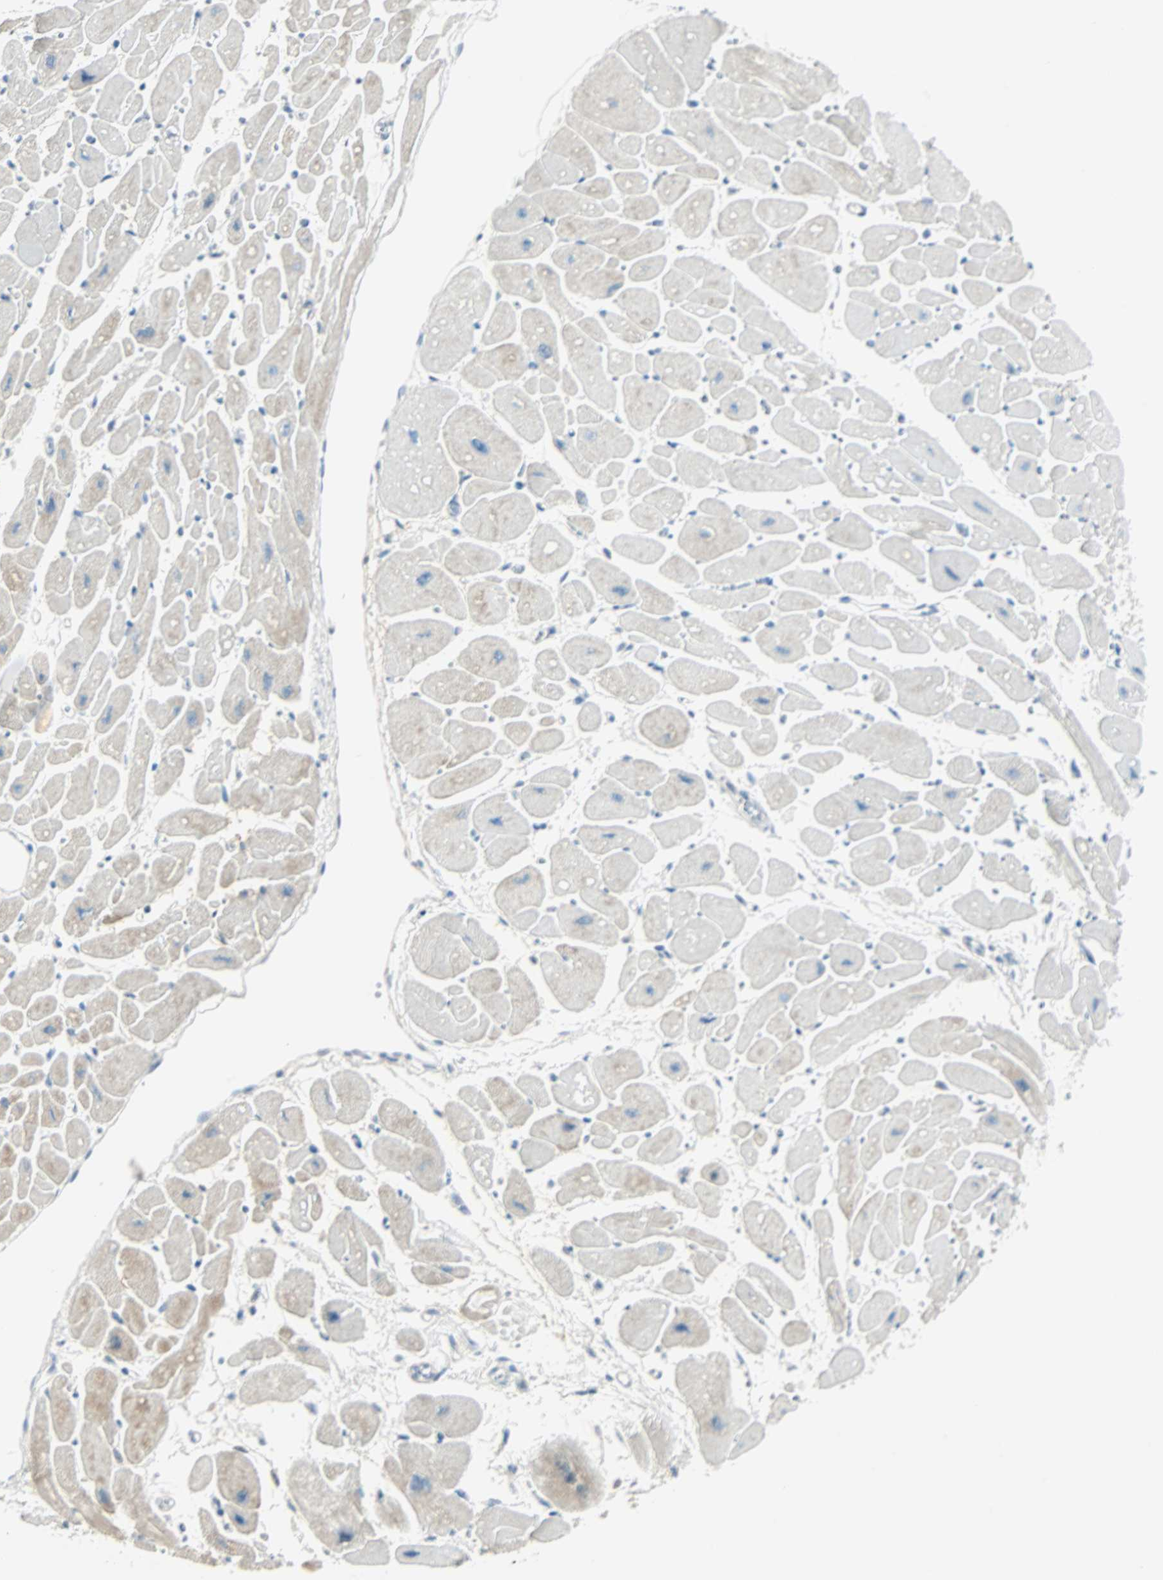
{"staining": {"intensity": "negative", "quantity": "none", "location": "none"}, "tissue": "heart muscle", "cell_type": "Cardiomyocytes", "image_type": "normal", "snomed": [{"axis": "morphology", "description": "Normal tissue, NOS"}, {"axis": "topography", "description": "Heart"}], "caption": "A high-resolution histopathology image shows immunohistochemistry staining of unremarkable heart muscle, which displays no significant staining in cardiomyocytes. (Brightfield microscopy of DAB IHC at high magnification).", "gene": "NELFE", "patient": {"sex": "female", "age": 54}}